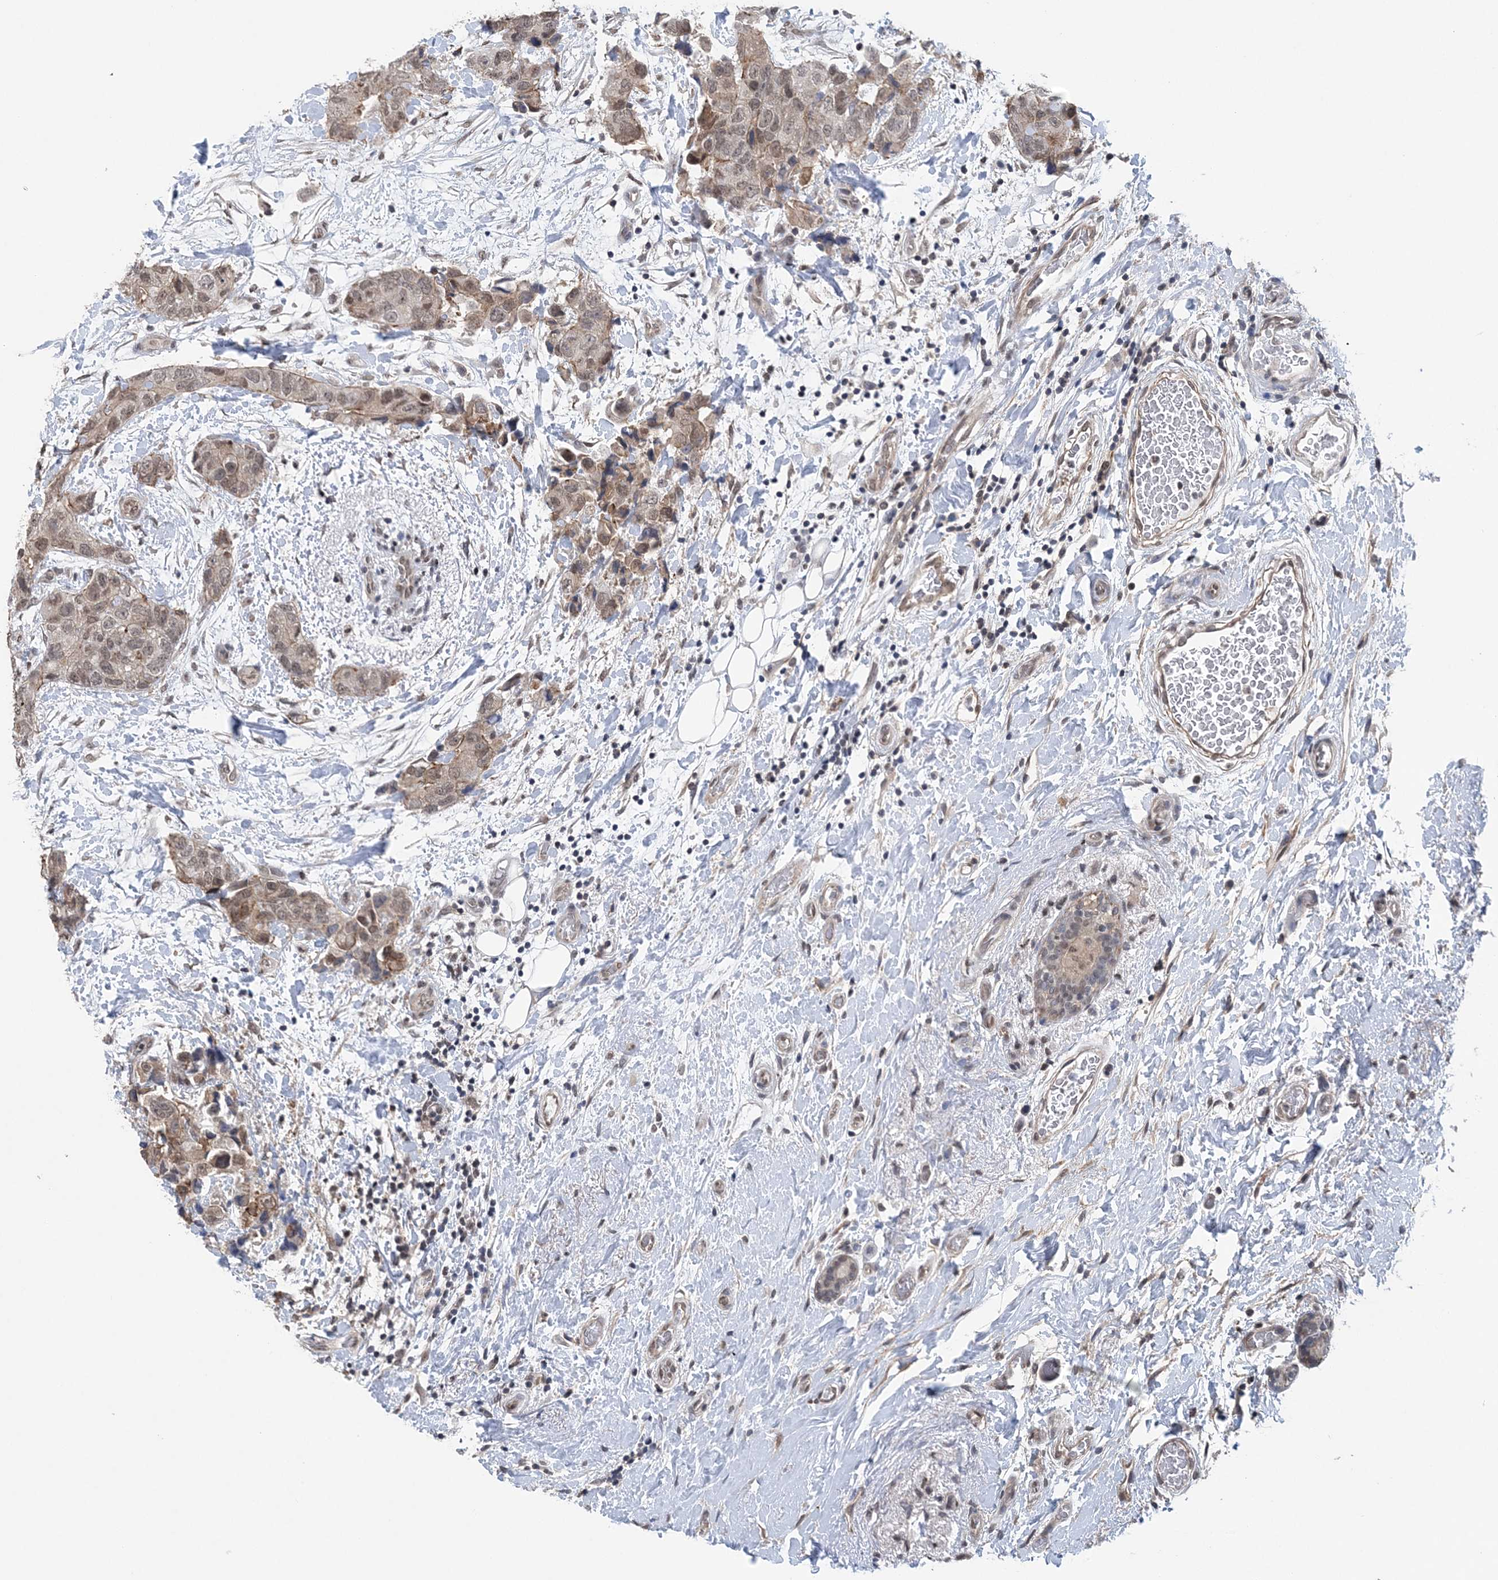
{"staining": {"intensity": "weak", "quantity": ">75%", "location": "nuclear"}, "tissue": "breast cancer", "cell_type": "Tumor cells", "image_type": "cancer", "snomed": [{"axis": "morphology", "description": "Duct carcinoma"}, {"axis": "topography", "description": "Breast"}], "caption": "High-power microscopy captured an immunohistochemistry histopathology image of breast infiltrating ductal carcinoma, revealing weak nuclear expression in about >75% of tumor cells.", "gene": "CCDC152", "patient": {"sex": "female", "age": 62}}